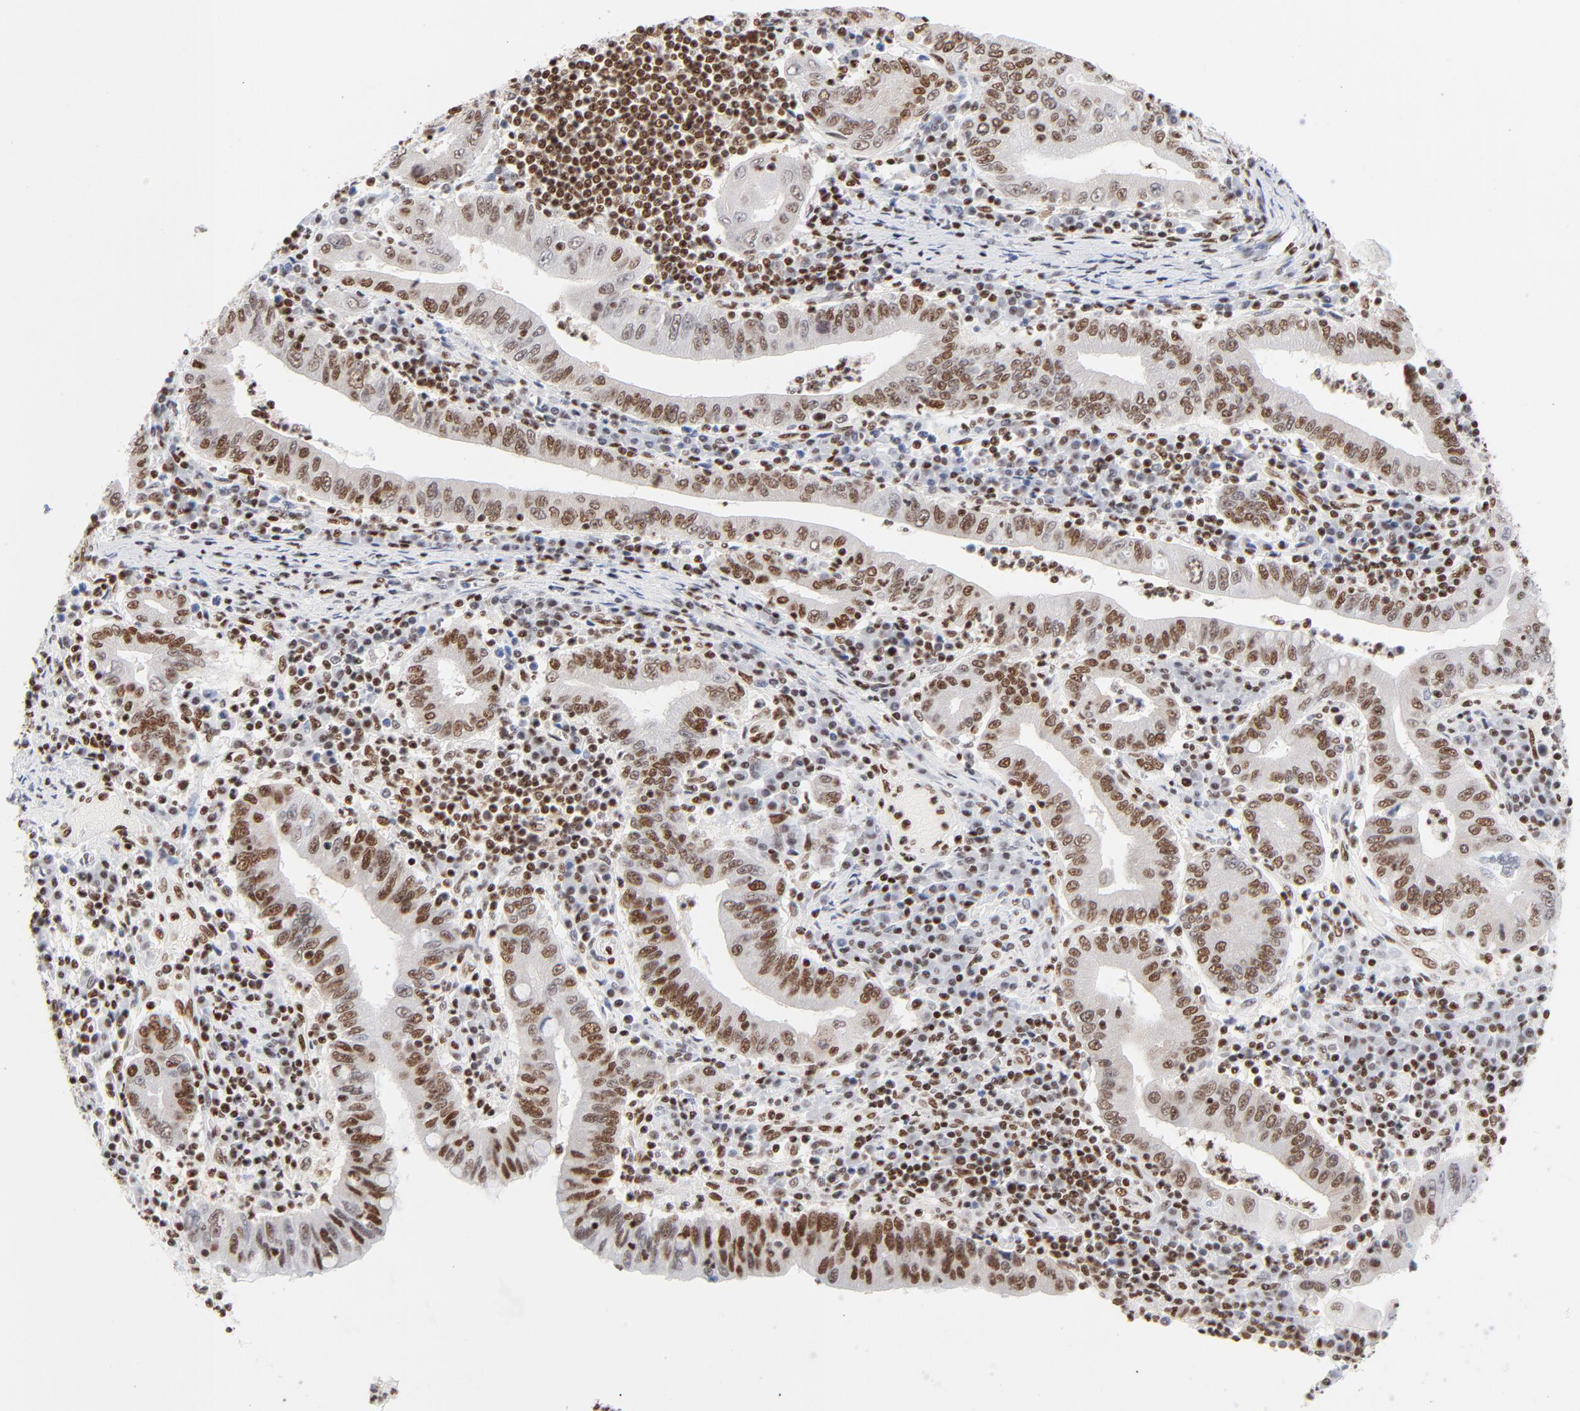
{"staining": {"intensity": "moderate", "quantity": ">75%", "location": "nuclear"}, "tissue": "stomach cancer", "cell_type": "Tumor cells", "image_type": "cancer", "snomed": [{"axis": "morphology", "description": "Normal tissue, NOS"}, {"axis": "morphology", "description": "Adenocarcinoma, NOS"}, {"axis": "topography", "description": "Esophagus"}, {"axis": "topography", "description": "Stomach, upper"}, {"axis": "topography", "description": "Peripheral nerve tissue"}], "caption": "A micrograph showing moderate nuclear expression in approximately >75% of tumor cells in adenocarcinoma (stomach), as visualized by brown immunohistochemical staining.", "gene": "CREB1", "patient": {"sex": "male", "age": 62}}